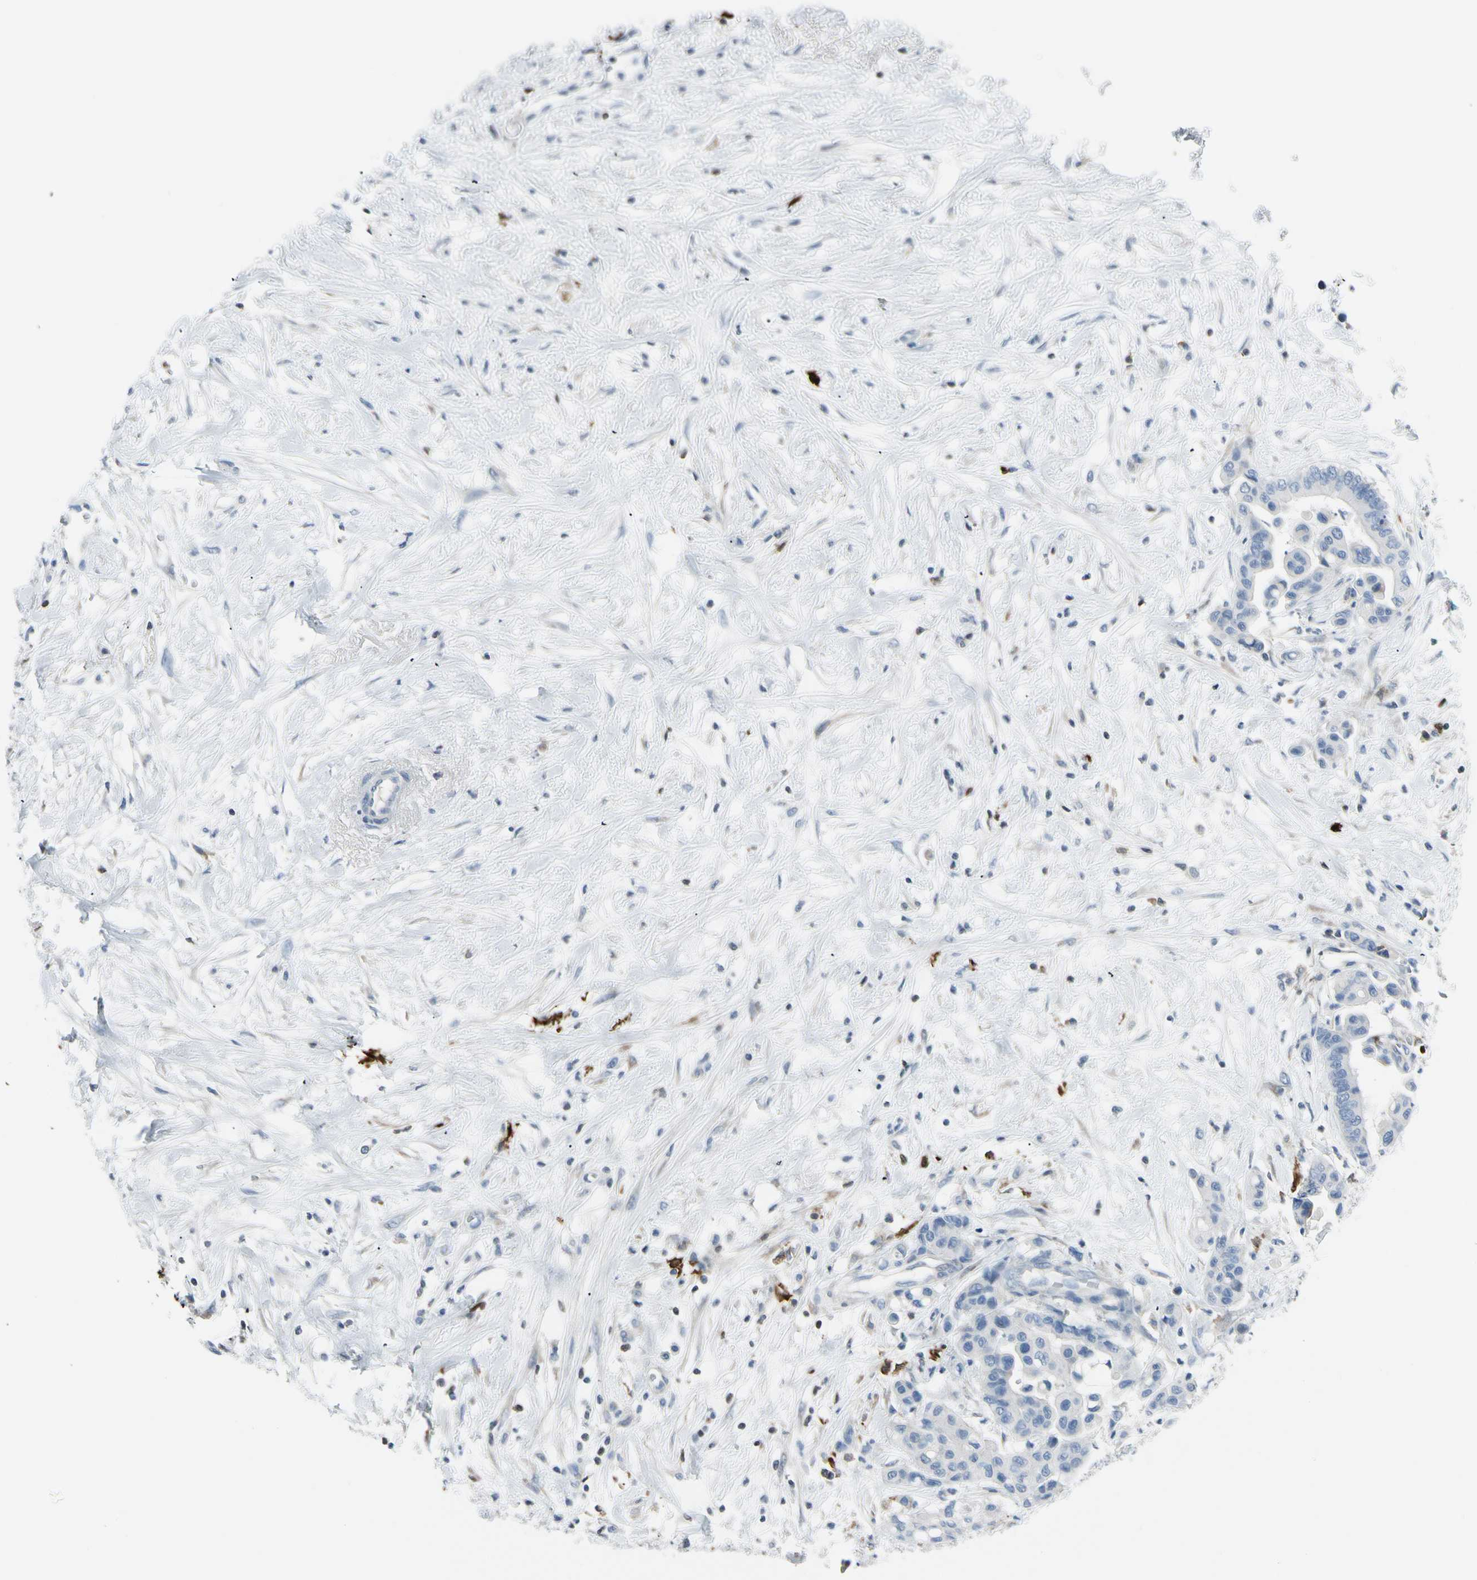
{"staining": {"intensity": "negative", "quantity": "none", "location": "none"}, "tissue": "colorectal cancer", "cell_type": "Tumor cells", "image_type": "cancer", "snomed": [{"axis": "morphology", "description": "Normal tissue, NOS"}, {"axis": "morphology", "description": "Adenocarcinoma, NOS"}, {"axis": "topography", "description": "Colon"}], "caption": "This is an immunohistochemistry image of colorectal adenocarcinoma. There is no expression in tumor cells.", "gene": "TRAF1", "patient": {"sex": "male", "age": 82}}